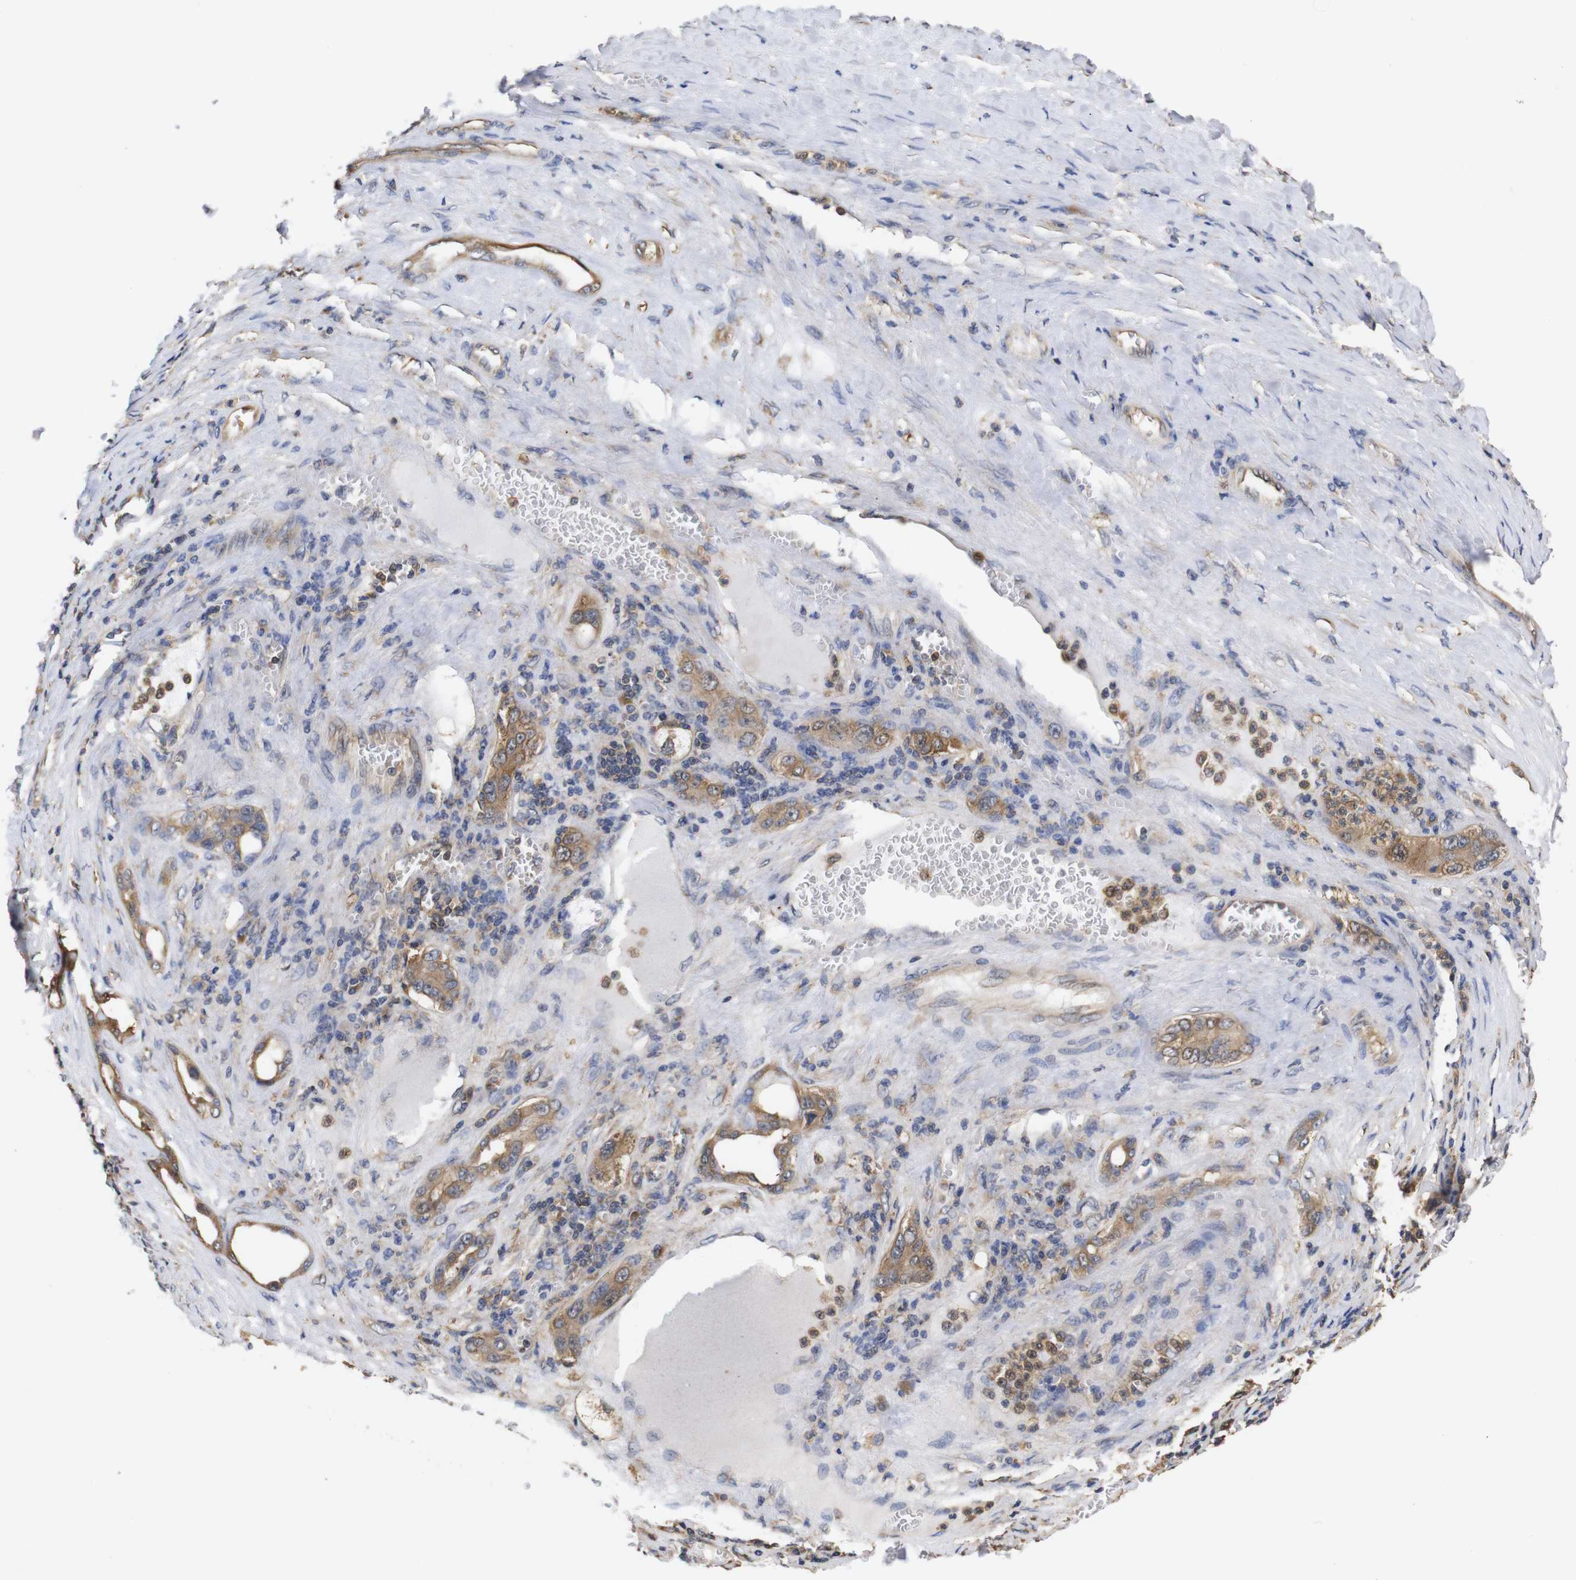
{"staining": {"intensity": "moderate", "quantity": ">75%", "location": "cytoplasmic/membranous"}, "tissue": "liver cancer", "cell_type": "Tumor cells", "image_type": "cancer", "snomed": [{"axis": "morphology", "description": "Carcinoma, Hepatocellular, NOS"}, {"axis": "topography", "description": "Liver"}], "caption": "Immunohistochemical staining of human liver hepatocellular carcinoma shows medium levels of moderate cytoplasmic/membranous staining in approximately >75% of tumor cells.", "gene": "LRRCC1", "patient": {"sex": "female", "age": 73}}